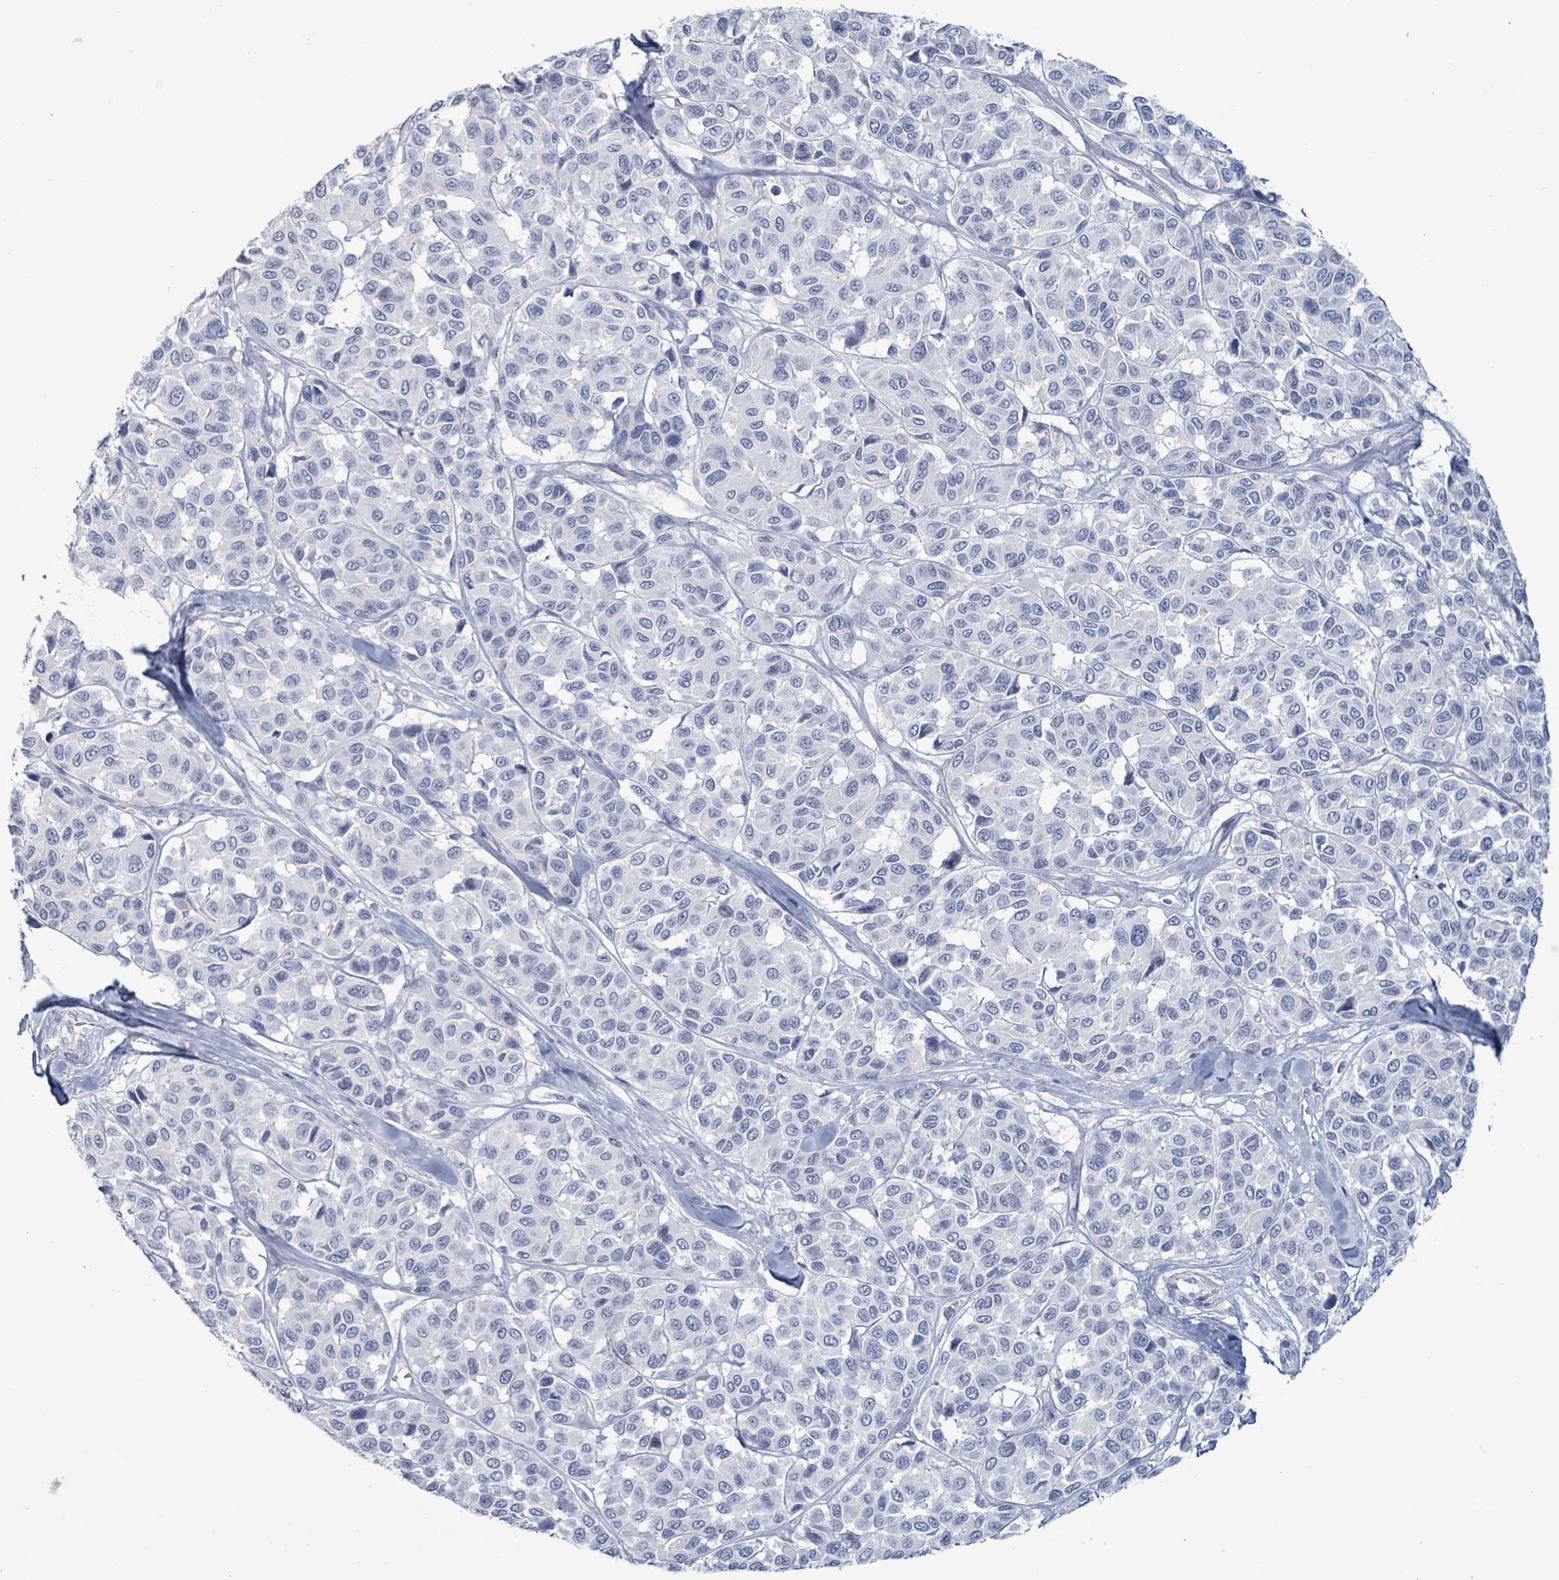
{"staining": {"intensity": "negative", "quantity": "none", "location": "none"}, "tissue": "melanoma", "cell_type": "Tumor cells", "image_type": "cancer", "snomed": [{"axis": "morphology", "description": "Malignant melanoma, NOS"}, {"axis": "topography", "description": "Skin"}], "caption": "Melanoma stained for a protein using immunohistochemistry (IHC) shows no staining tumor cells.", "gene": "ZNF771", "patient": {"sex": "female", "age": 66}}